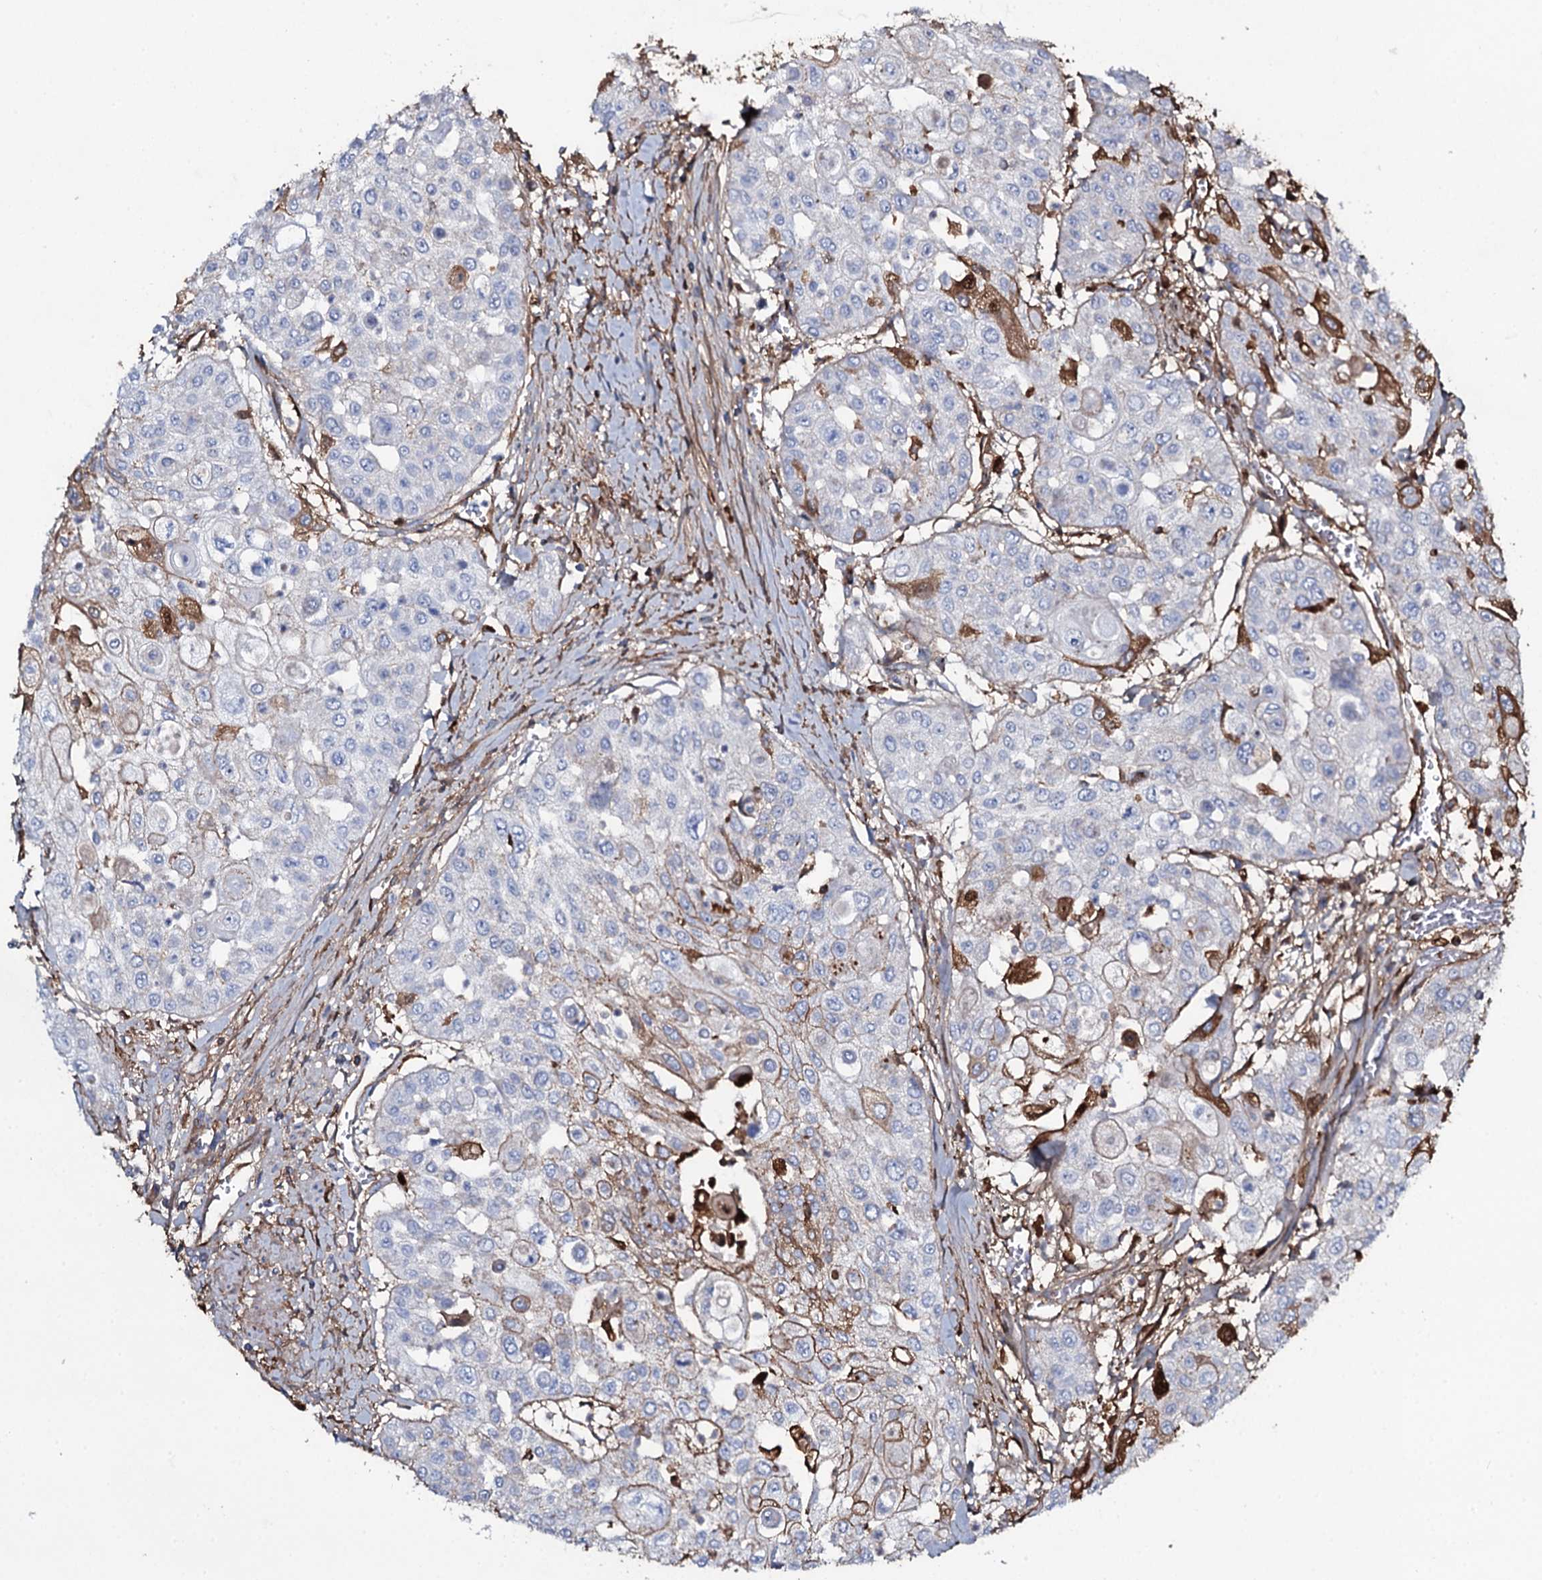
{"staining": {"intensity": "moderate", "quantity": "<25%", "location": "cytoplasmic/membranous"}, "tissue": "urothelial cancer", "cell_type": "Tumor cells", "image_type": "cancer", "snomed": [{"axis": "morphology", "description": "Urothelial carcinoma, High grade"}, {"axis": "topography", "description": "Urinary bladder"}], "caption": "Urothelial cancer stained with immunohistochemistry (IHC) shows moderate cytoplasmic/membranous staining in about <25% of tumor cells.", "gene": "EDN1", "patient": {"sex": "female", "age": 79}}